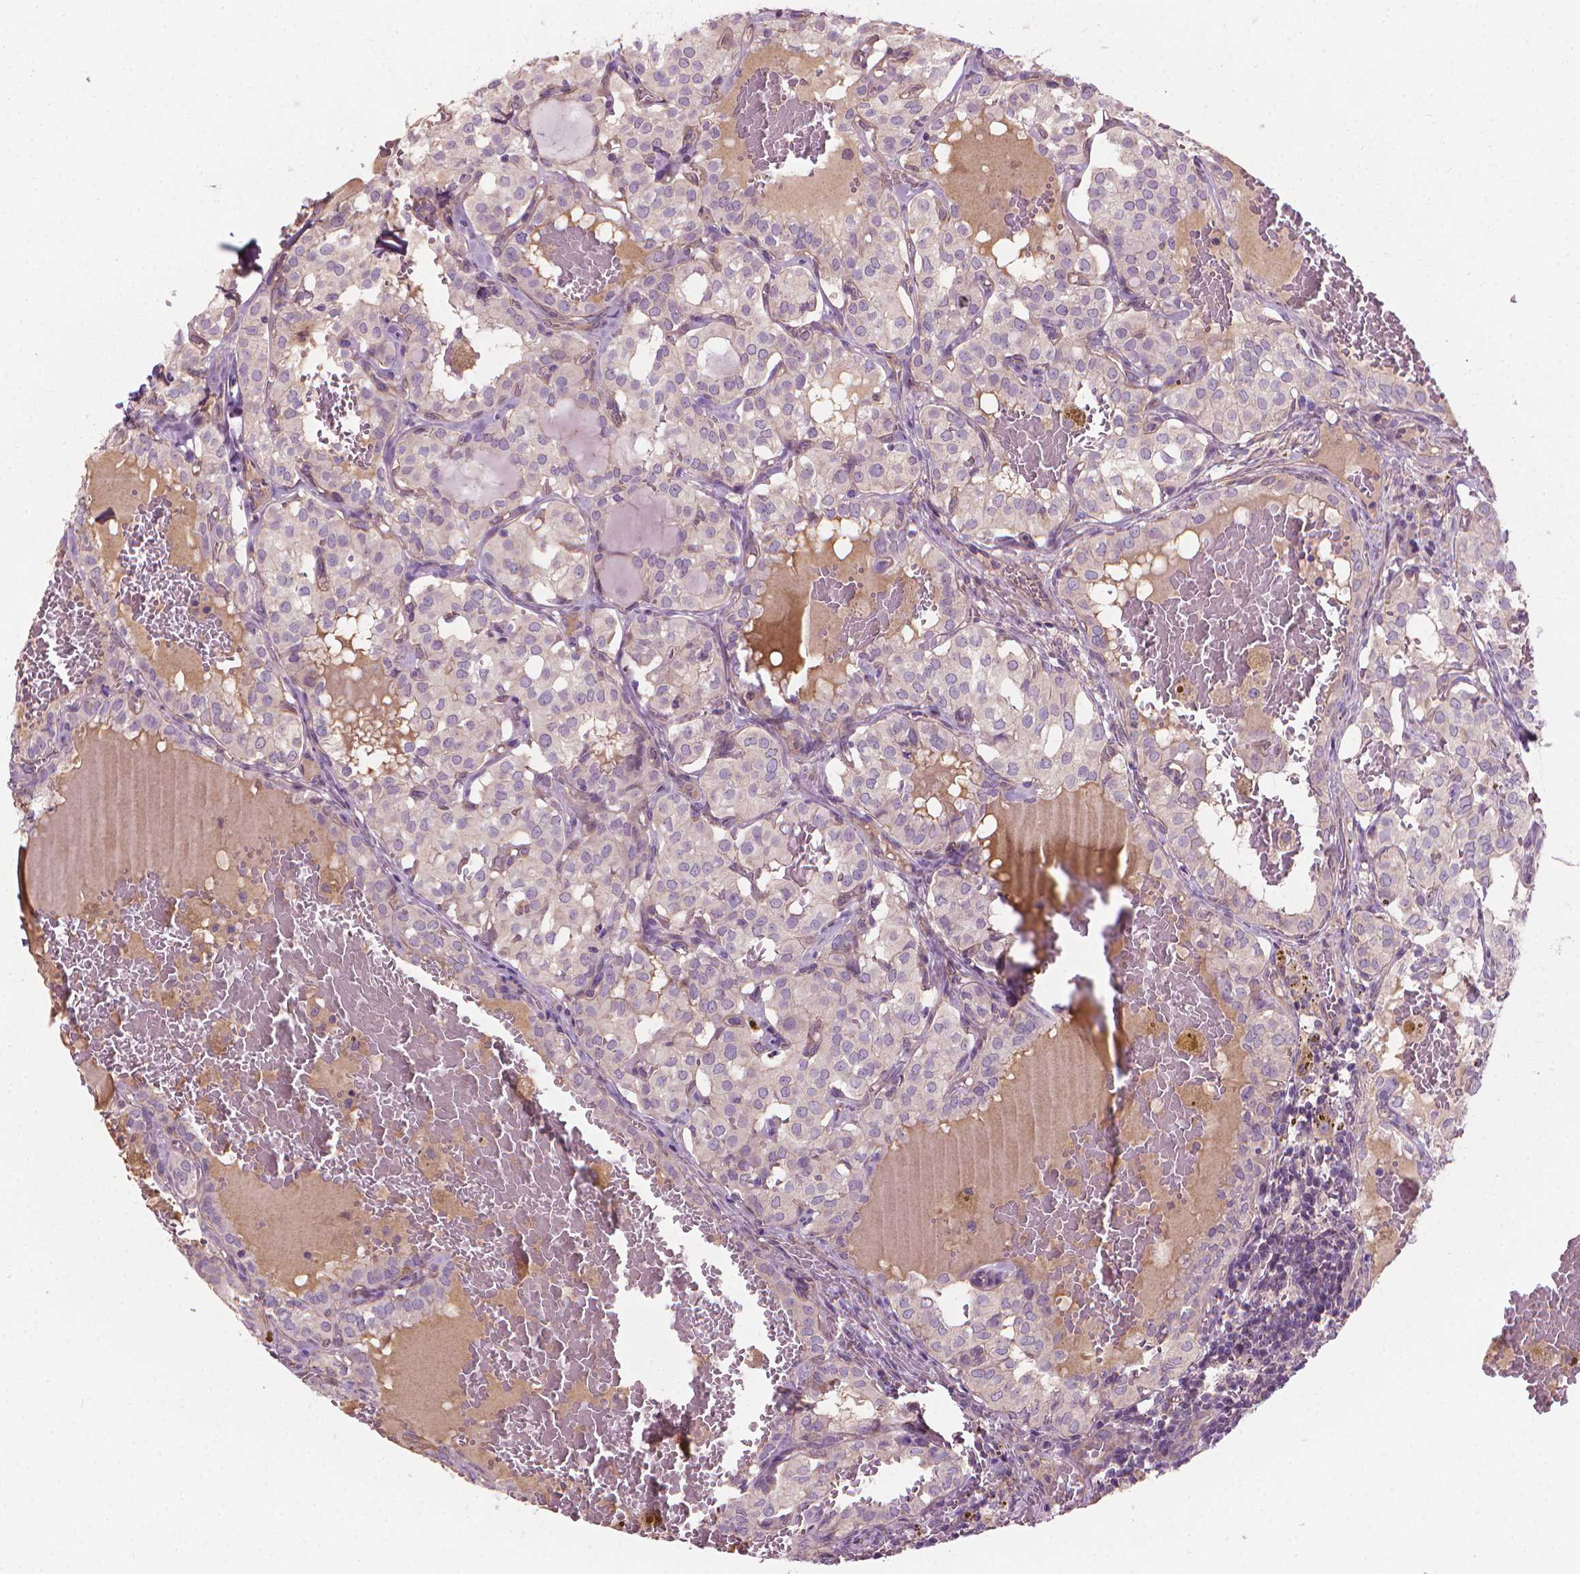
{"staining": {"intensity": "negative", "quantity": "none", "location": "none"}, "tissue": "thyroid cancer", "cell_type": "Tumor cells", "image_type": "cancer", "snomed": [{"axis": "morphology", "description": "Papillary adenocarcinoma, NOS"}, {"axis": "topography", "description": "Thyroid gland"}], "caption": "Immunohistochemical staining of thyroid cancer (papillary adenocarcinoma) reveals no significant staining in tumor cells.", "gene": "RIIAD1", "patient": {"sex": "male", "age": 20}}